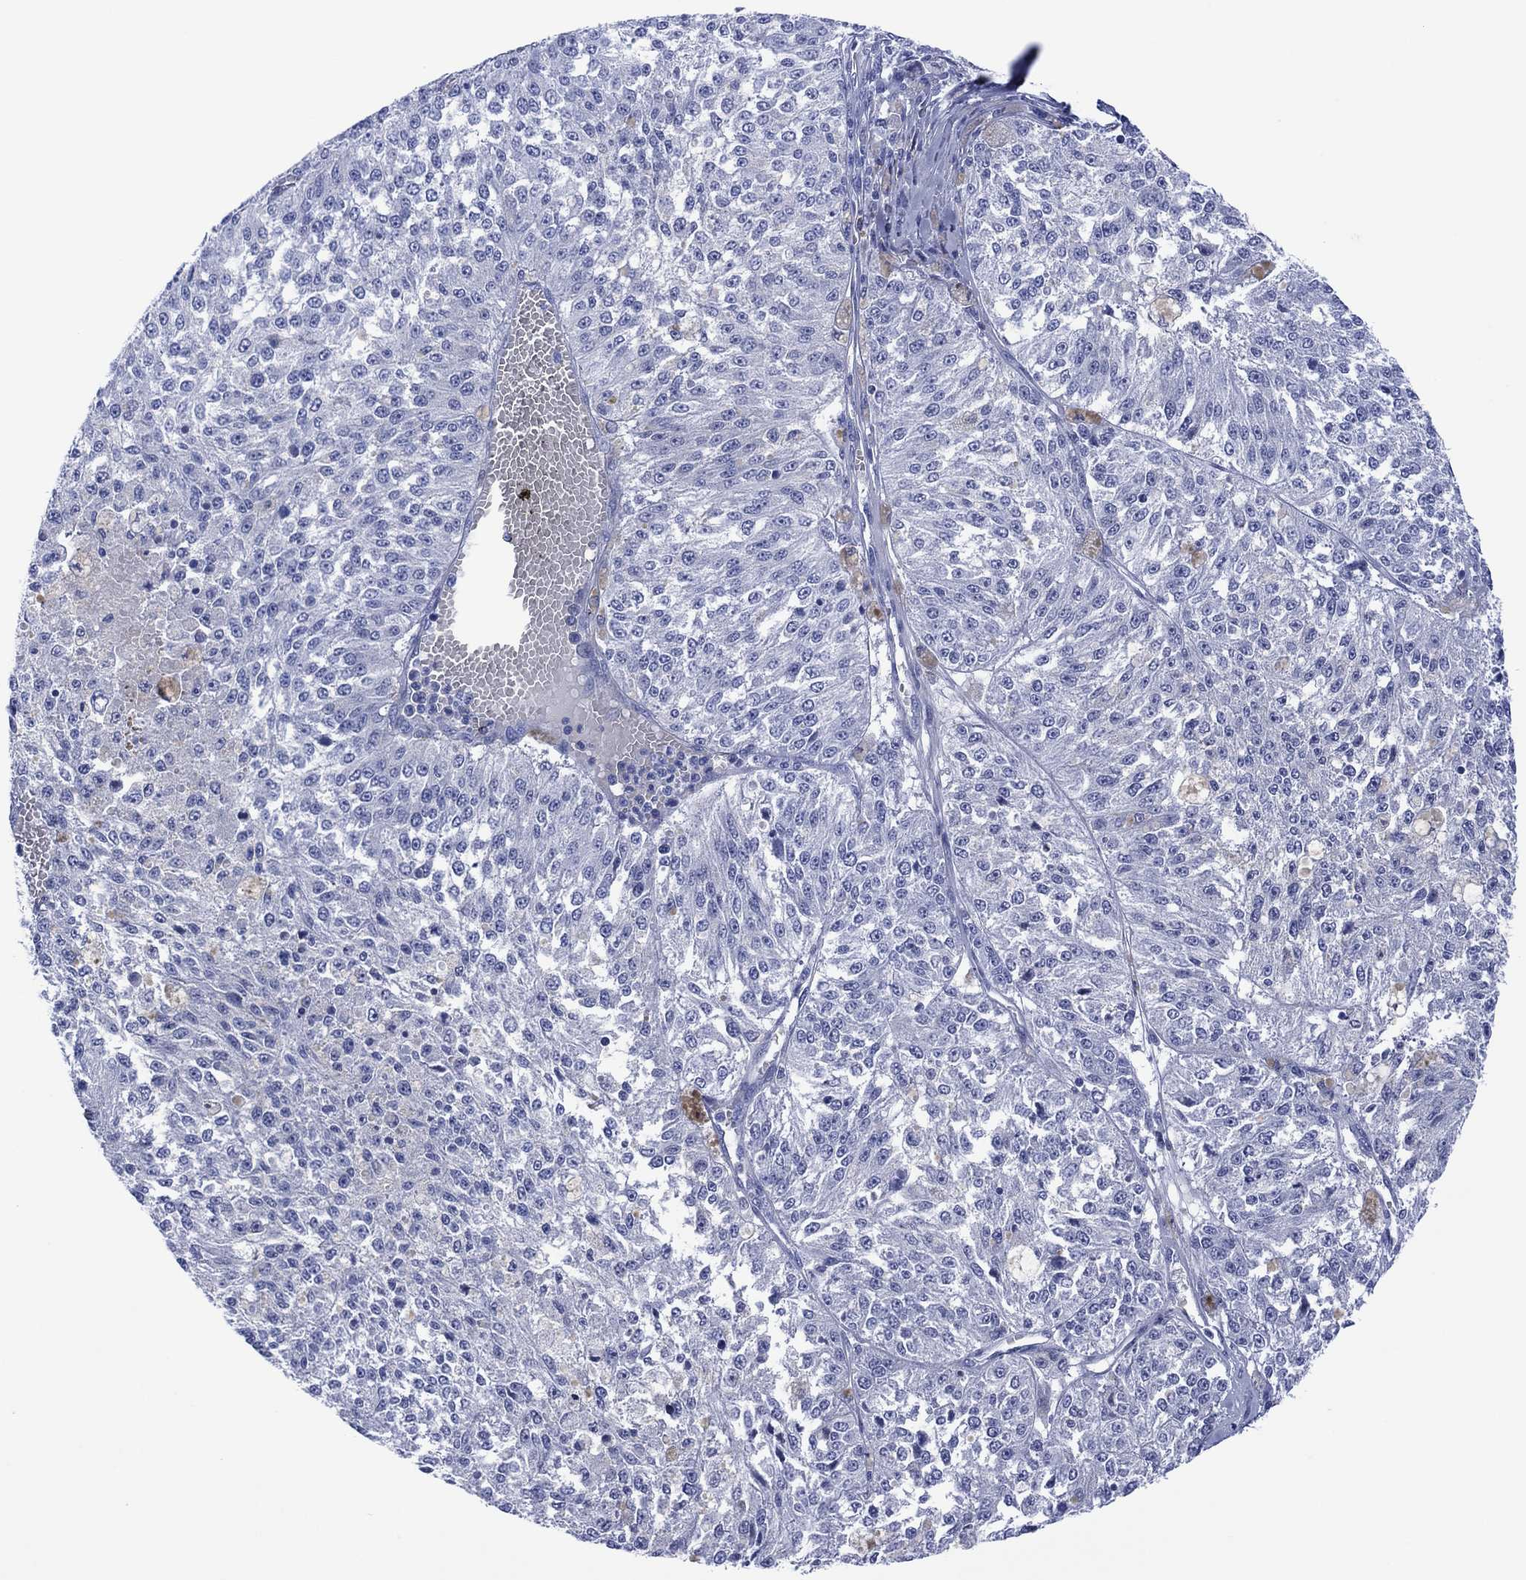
{"staining": {"intensity": "negative", "quantity": "none", "location": "none"}, "tissue": "melanoma", "cell_type": "Tumor cells", "image_type": "cancer", "snomed": [{"axis": "morphology", "description": "Malignant melanoma, Metastatic site"}, {"axis": "topography", "description": "Lymph node"}], "caption": "High magnification brightfield microscopy of melanoma stained with DAB (3,3'-diaminobenzidine) (brown) and counterstained with hematoxylin (blue): tumor cells show no significant staining.", "gene": "DPP4", "patient": {"sex": "female", "age": 64}}